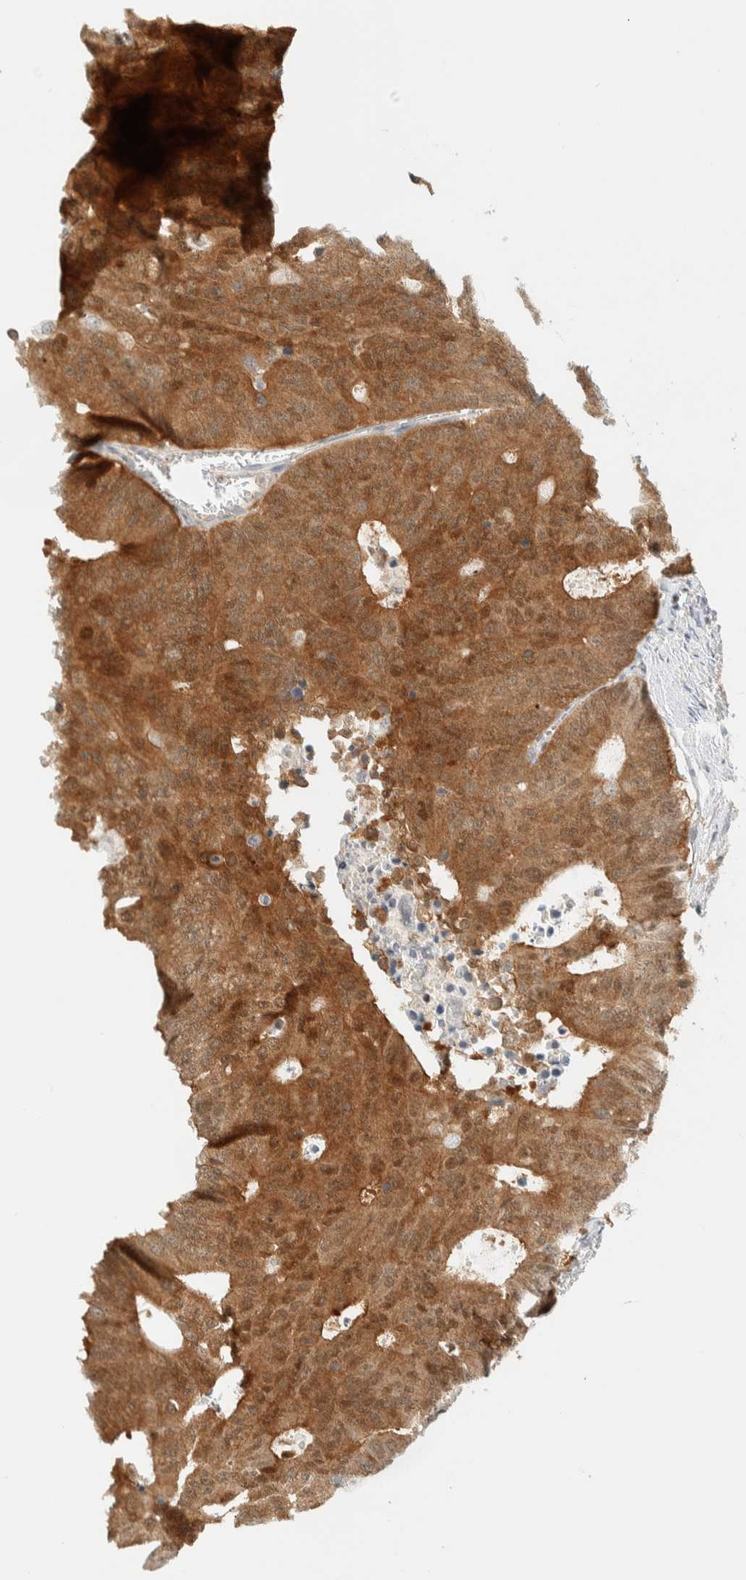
{"staining": {"intensity": "moderate", "quantity": ">75%", "location": "cytoplasmic/membranous"}, "tissue": "colorectal cancer", "cell_type": "Tumor cells", "image_type": "cancer", "snomed": [{"axis": "morphology", "description": "Adenocarcinoma, NOS"}, {"axis": "topography", "description": "Colon"}], "caption": "IHC photomicrograph of neoplastic tissue: colorectal cancer (adenocarcinoma) stained using IHC shows medium levels of moderate protein expression localized specifically in the cytoplasmic/membranous of tumor cells, appearing as a cytoplasmic/membranous brown color.", "gene": "PCYT2", "patient": {"sex": "male", "age": 87}}